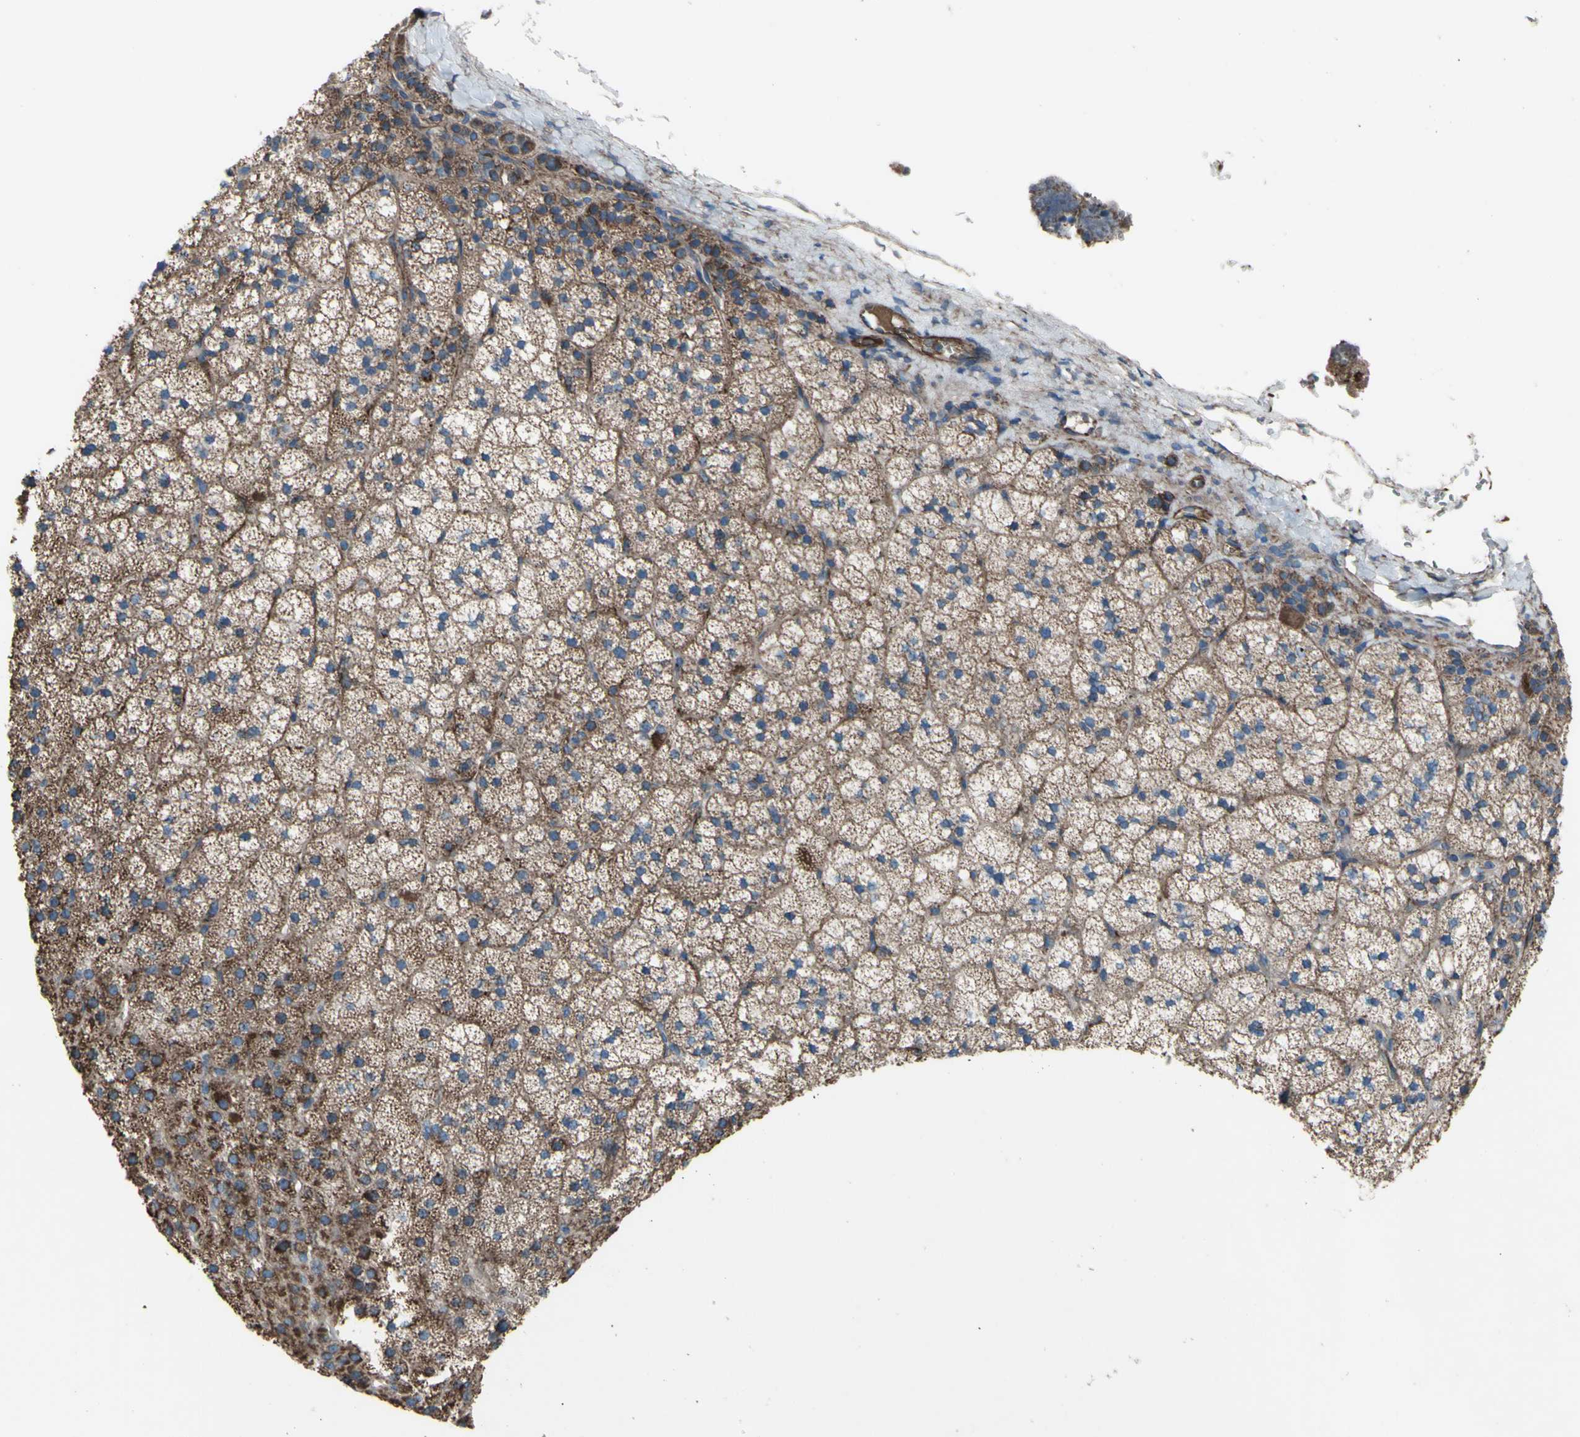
{"staining": {"intensity": "moderate", "quantity": ">75%", "location": "cytoplasmic/membranous"}, "tissue": "adrenal gland", "cell_type": "Glandular cells", "image_type": "normal", "snomed": [{"axis": "morphology", "description": "Normal tissue, NOS"}, {"axis": "topography", "description": "Adrenal gland"}], "caption": "Protein positivity by immunohistochemistry demonstrates moderate cytoplasmic/membranous expression in about >75% of glandular cells in unremarkable adrenal gland. (Brightfield microscopy of DAB IHC at high magnification).", "gene": "EMC7", "patient": {"sex": "male", "age": 35}}